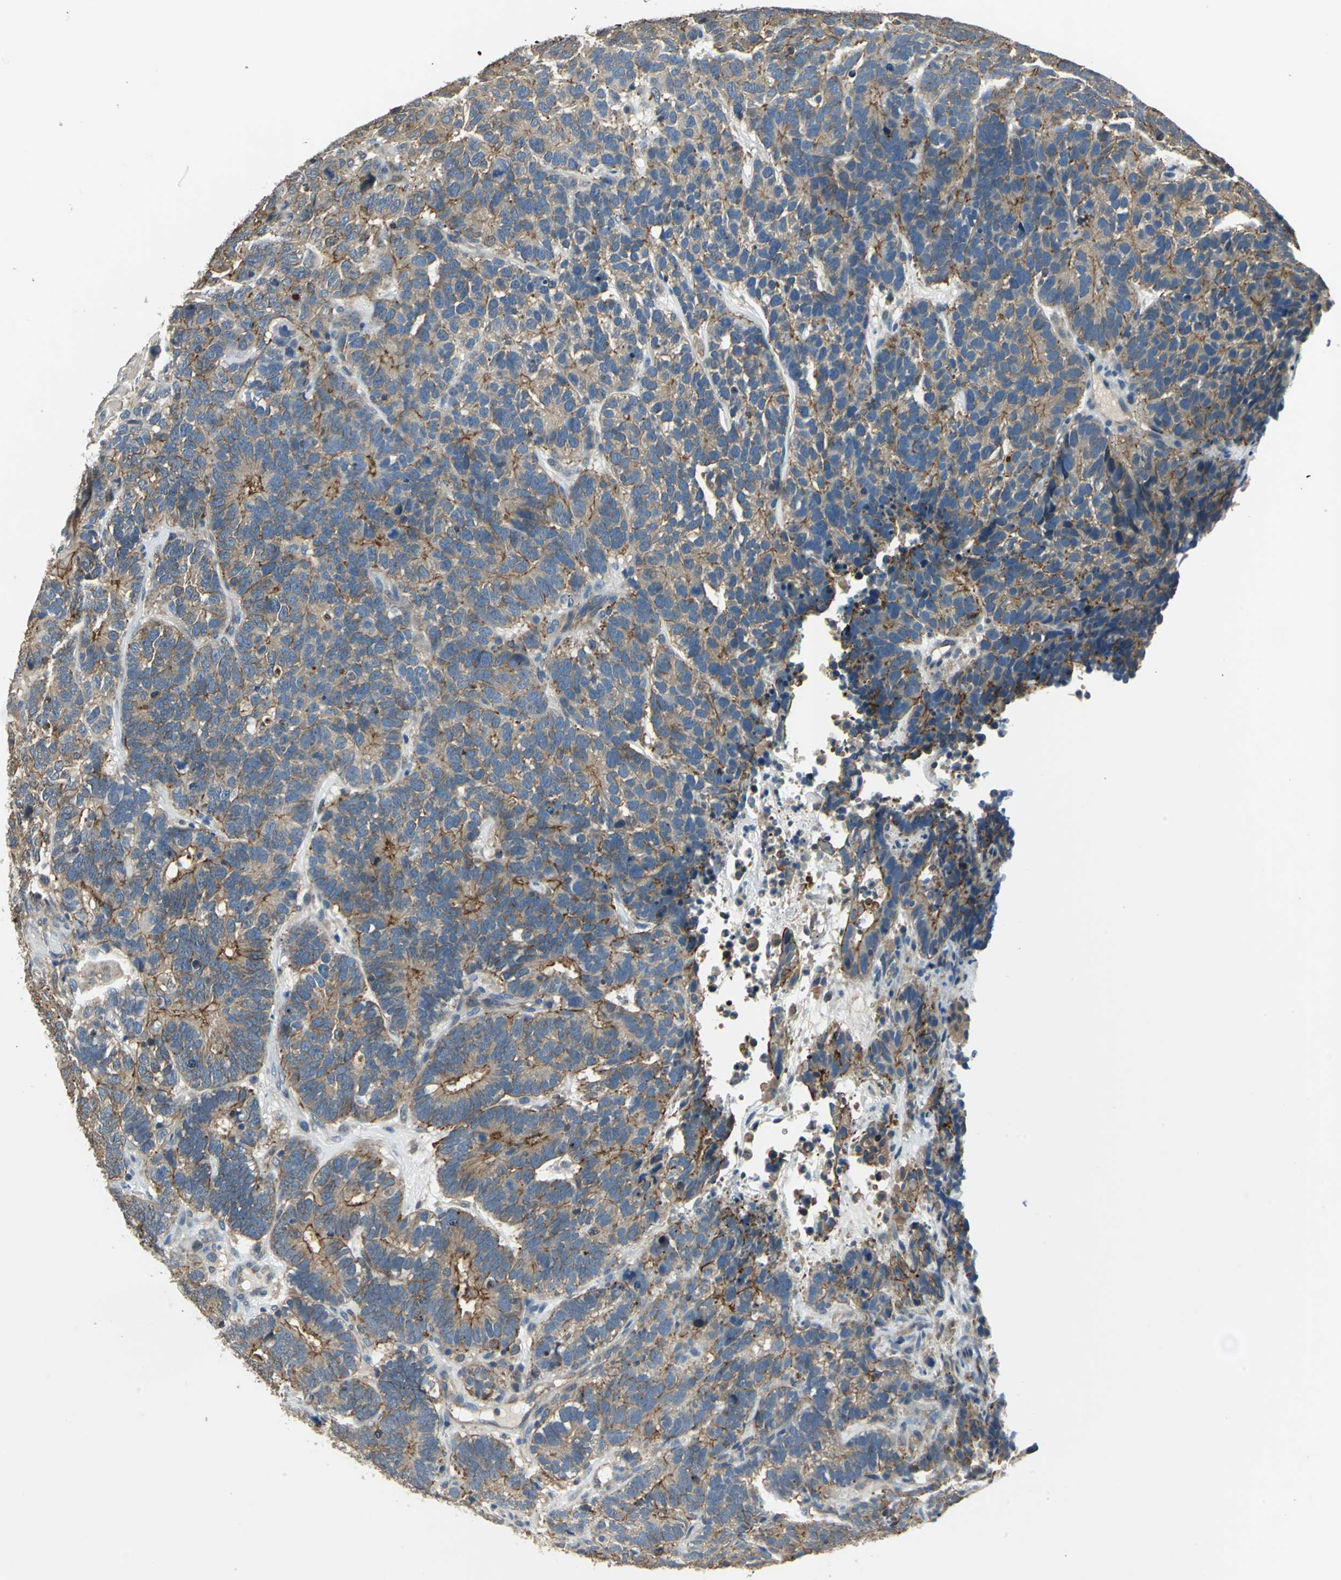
{"staining": {"intensity": "moderate", "quantity": ">75%", "location": "cytoplasmic/membranous"}, "tissue": "testis cancer", "cell_type": "Tumor cells", "image_type": "cancer", "snomed": [{"axis": "morphology", "description": "Carcinoma, Embryonal, NOS"}, {"axis": "topography", "description": "Testis"}], "caption": "Moderate cytoplasmic/membranous positivity for a protein is appreciated in about >75% of tumor cells of testis cancer using immunohistochemistry.", "gene": "RAPGEF1", "patient": {"sex": "male", "age": 26}}